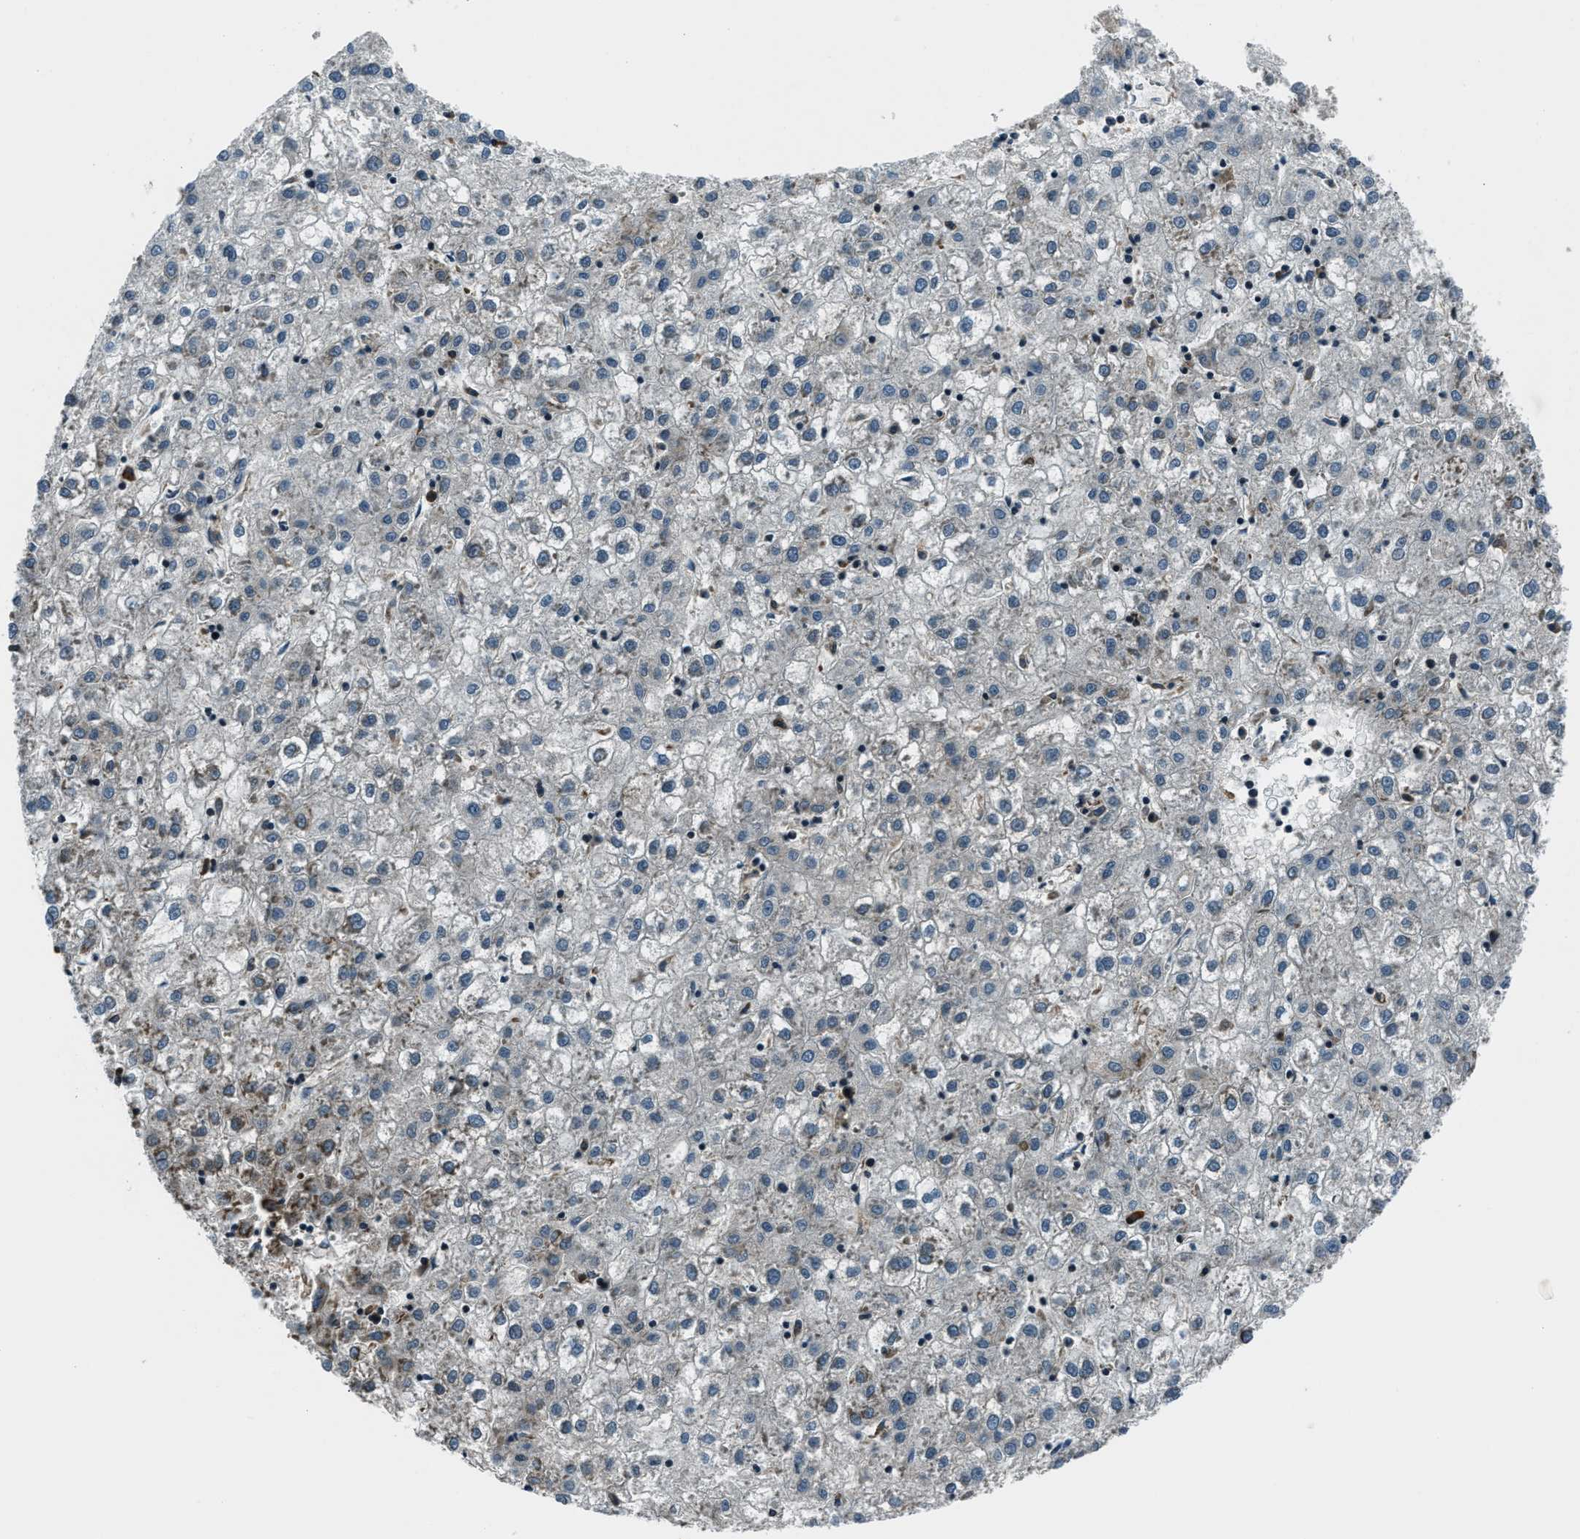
{"staining": {"intensity": "negative", "quantity": "none", "location": "none"}, "tissue": "liver cancer", "cell_type": "Tumor cells", "image_type": "cancer", "snomed": [{"axis": "morphology", "description": "Carcinoma, Hepatocellular, NOS"}, {"axis": "topography", "description": "Liver"}], "caption": "There is no significant positivity in tumor cells of liver cancer (hepatocellular carcinoma).", "gene": "ACTL9", "patient": {"sex": "male", "age": 72}}